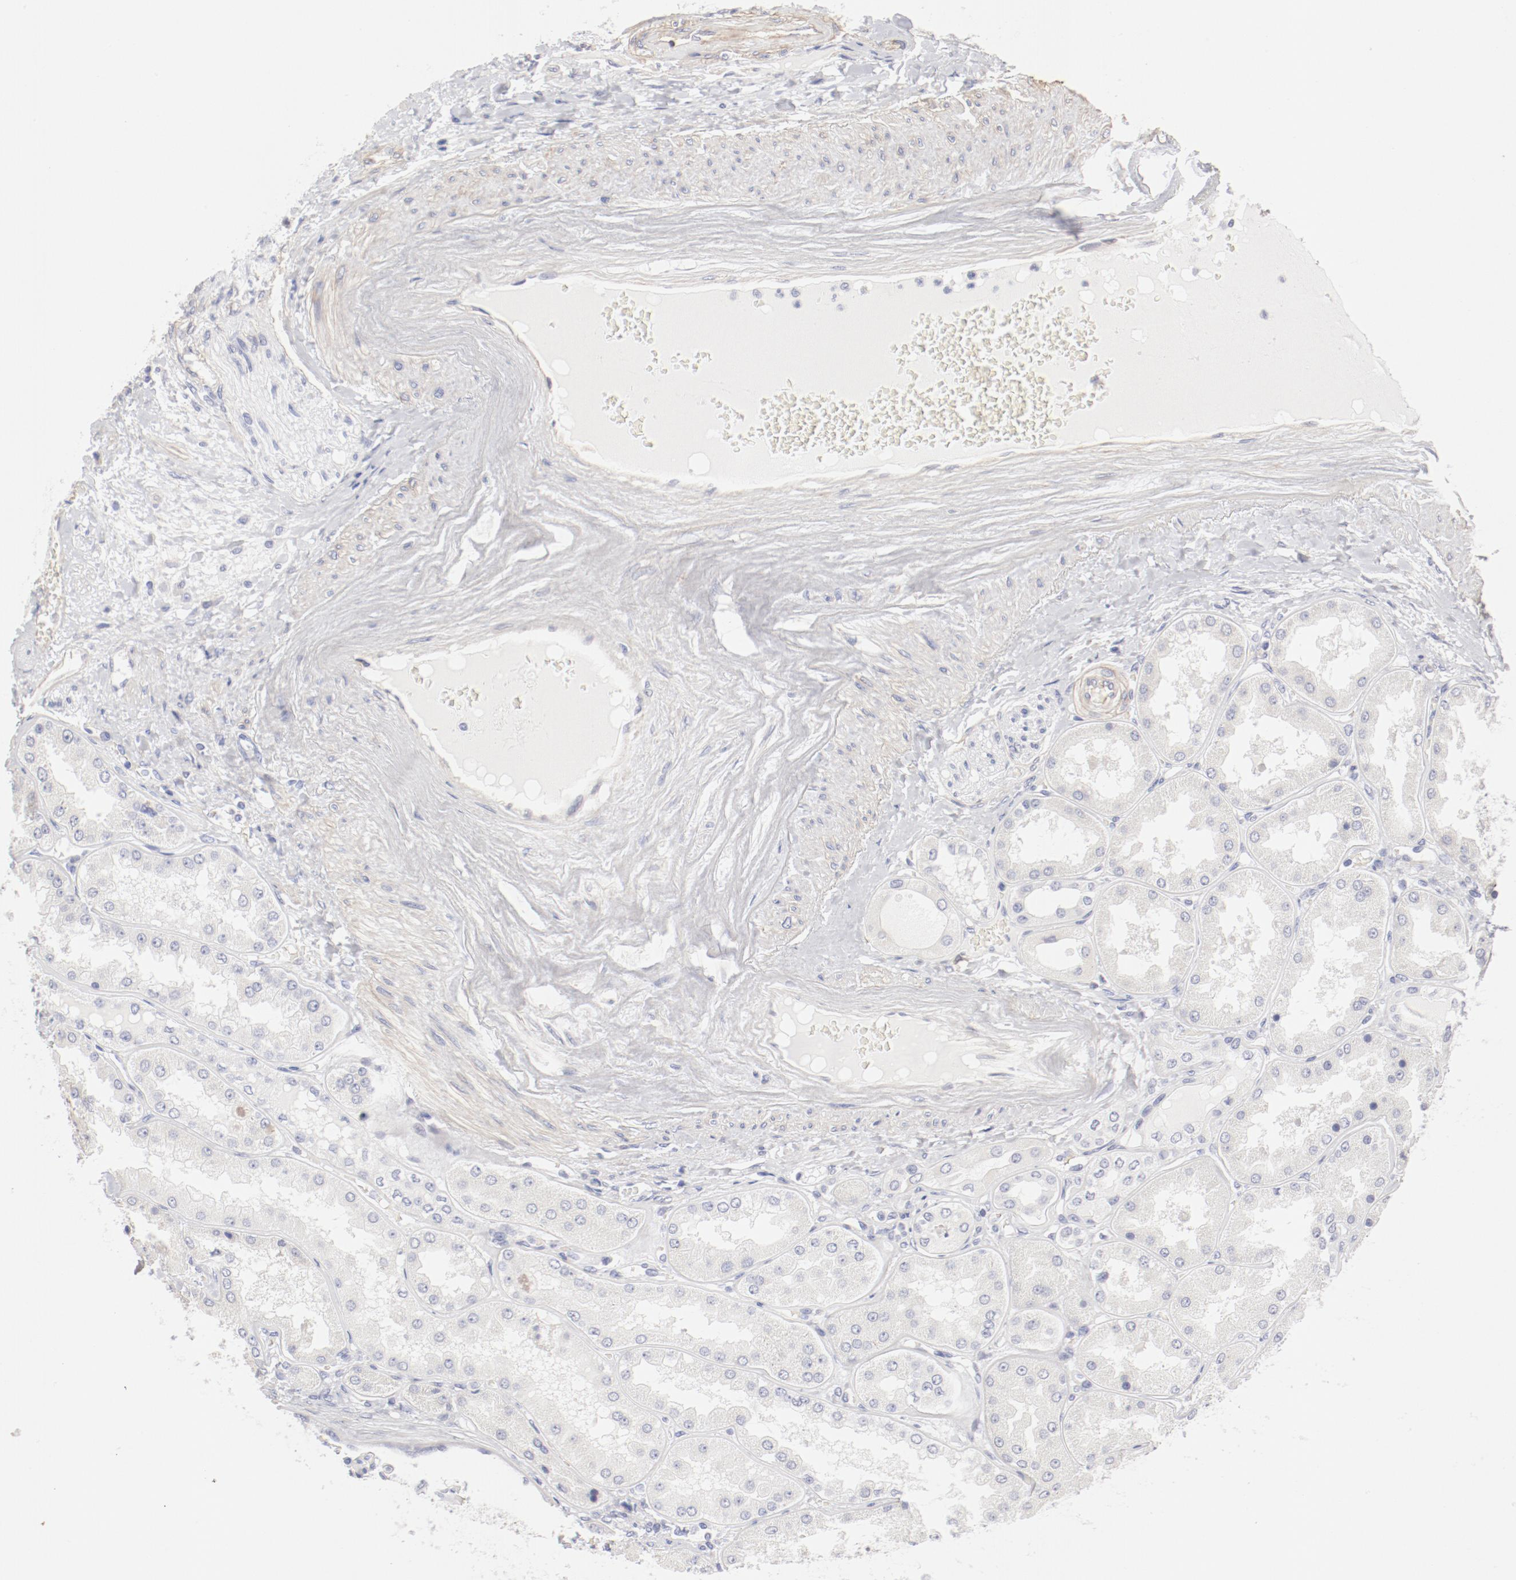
{"staining": {"intensity": "negative", "quantity": "none", "location": "none"}, "tissue": "kidney", "cell_type": "Cells in glomeruli", "image_type": "normal", "snomed": [{"axis": "morphology", "description": "Normal tissue, NOS"}, {"axis": "topography", "description": "Kidney"}], "caption": "Kidney was stained to show a protein in brown. There is no significant staining in cells in glomeruli. Nuclei are stained in blue.", "gene": "LAX1", "patient": {"sex": "female", "age": 56}}